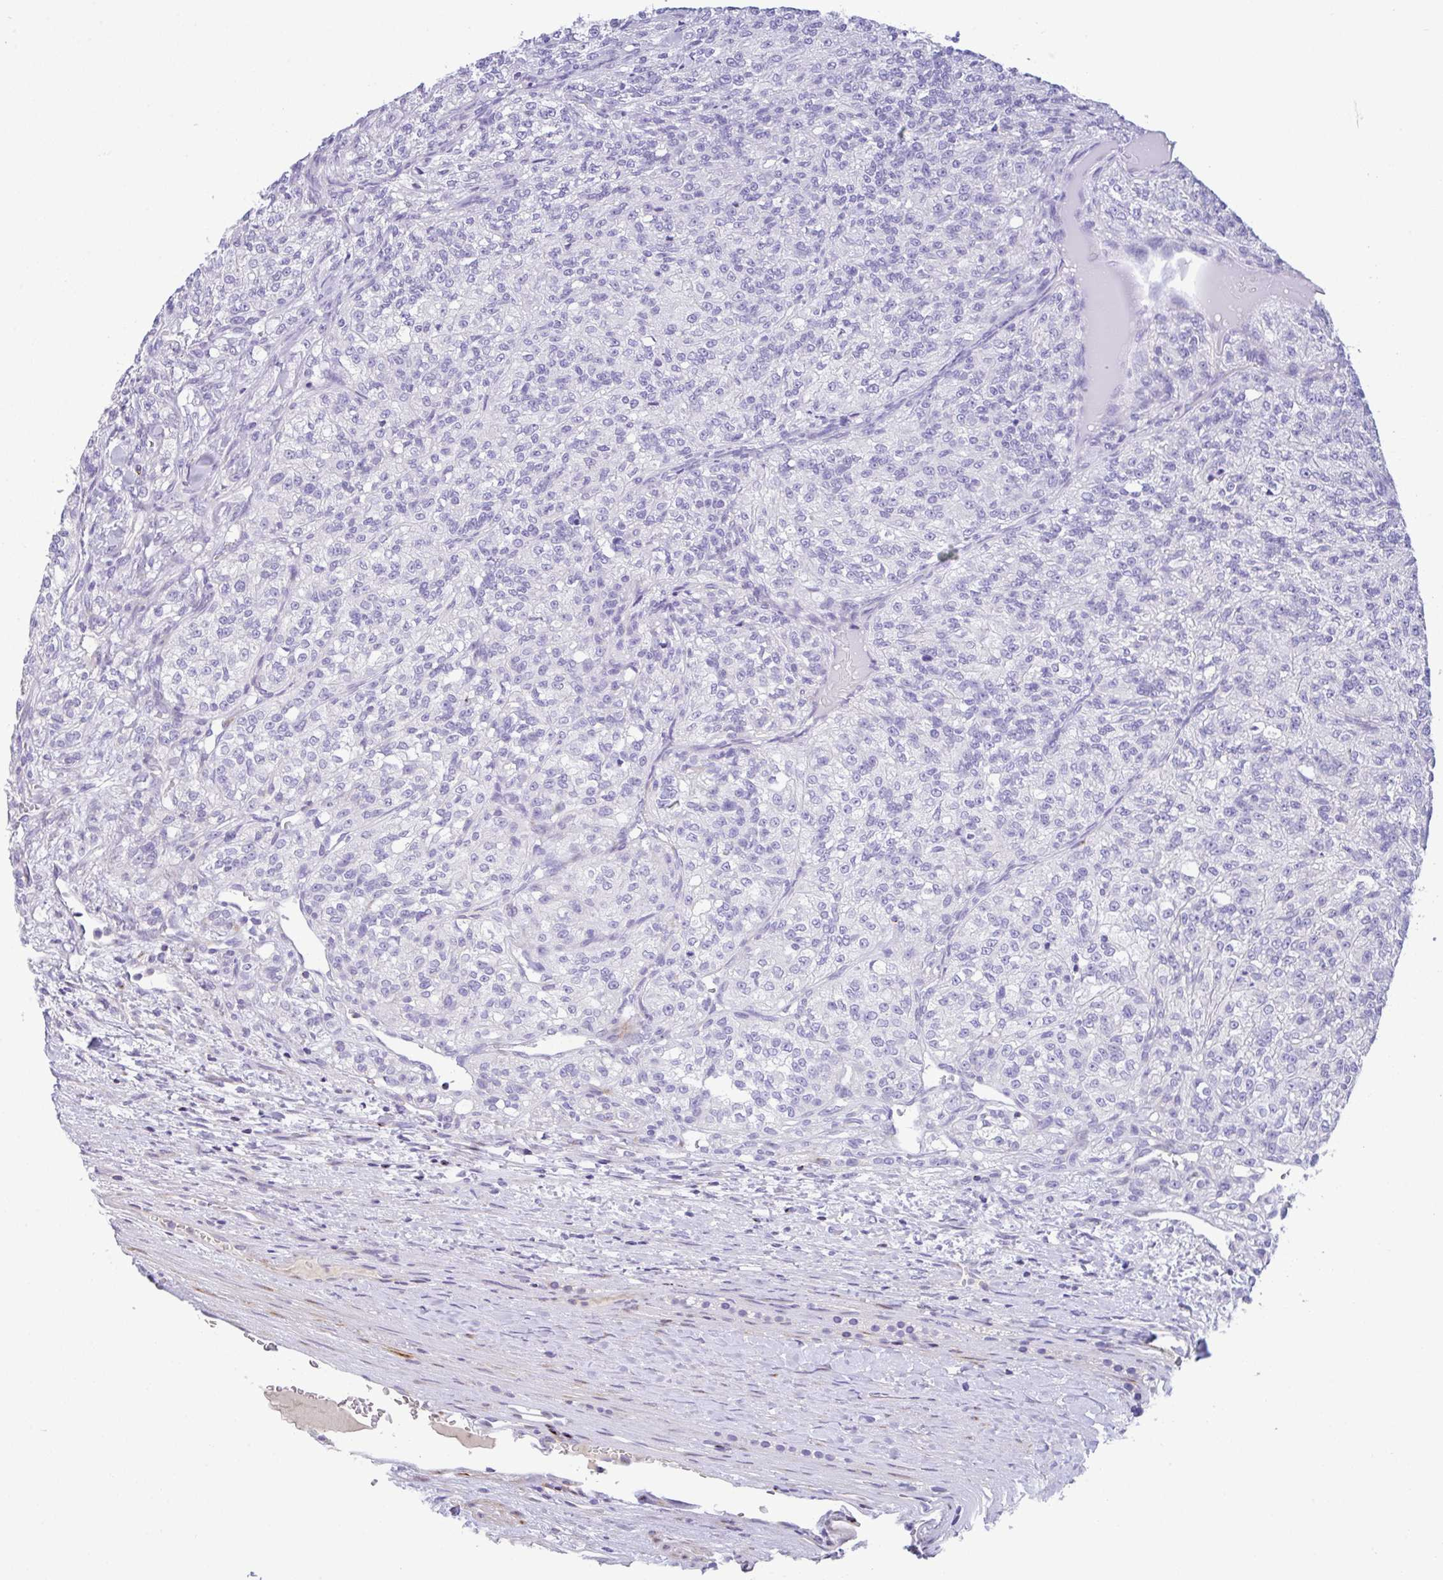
{"staining": {"intensity": "negative", "quantity": "none", "location": "none"}, "tissue": "renal cancer", "cell_type": "Tumor cells", "image_type": "cancer", "snomed": [{"axis": "morphology", "description": "Adenocarcinoma, NOS"}, {"axis": "topography", "description": "Kidney"}], "caption": "A high-resolution micrograph shows immunohistochemistry (IHC) staining of renal cancer (adenocarcinoma), which reveals no significant expression in tumor cells.", "gene": "FBXL20", "patient": {"sex": "female", "age": 63}}